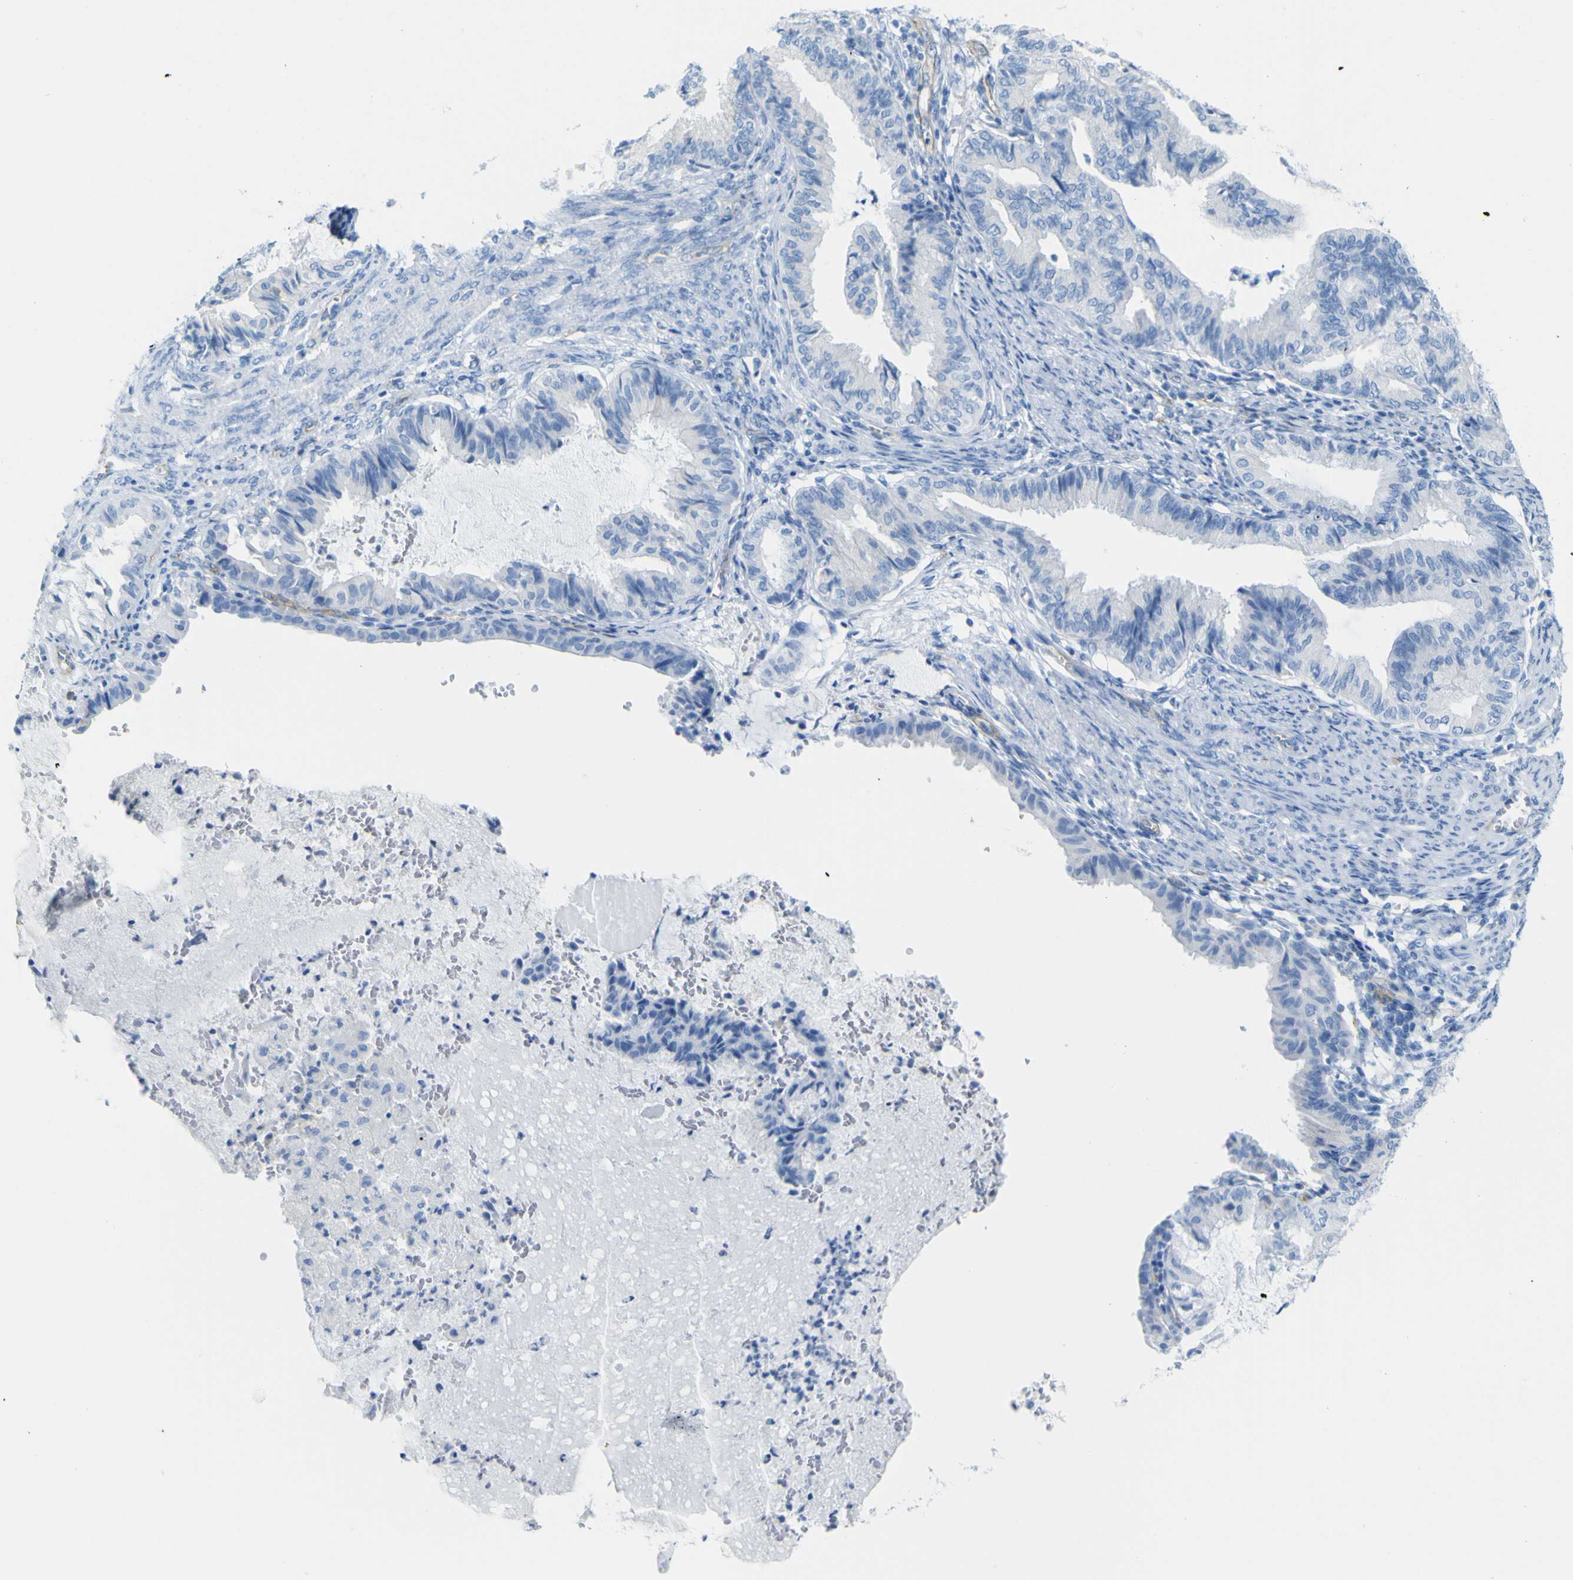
{"staining": {"intensity": "negative", "quantity": "none", "location": "none"}, "tissue": "endometrial cancer", "cell_type": "Tumor cells", "image_type": "cancer", "snomed": [{"axis": "morphology", "description": "Adenocarcinoma, NOS"}, {"axis": "topography", "description": "Endometrium"}], "caption": "Histopathology image shows no protein expression in tumor cells of adenocarcinoma (endometrial) tissue.", "gene": "CD93", "patient": {"sex": "female", "age": 86}}